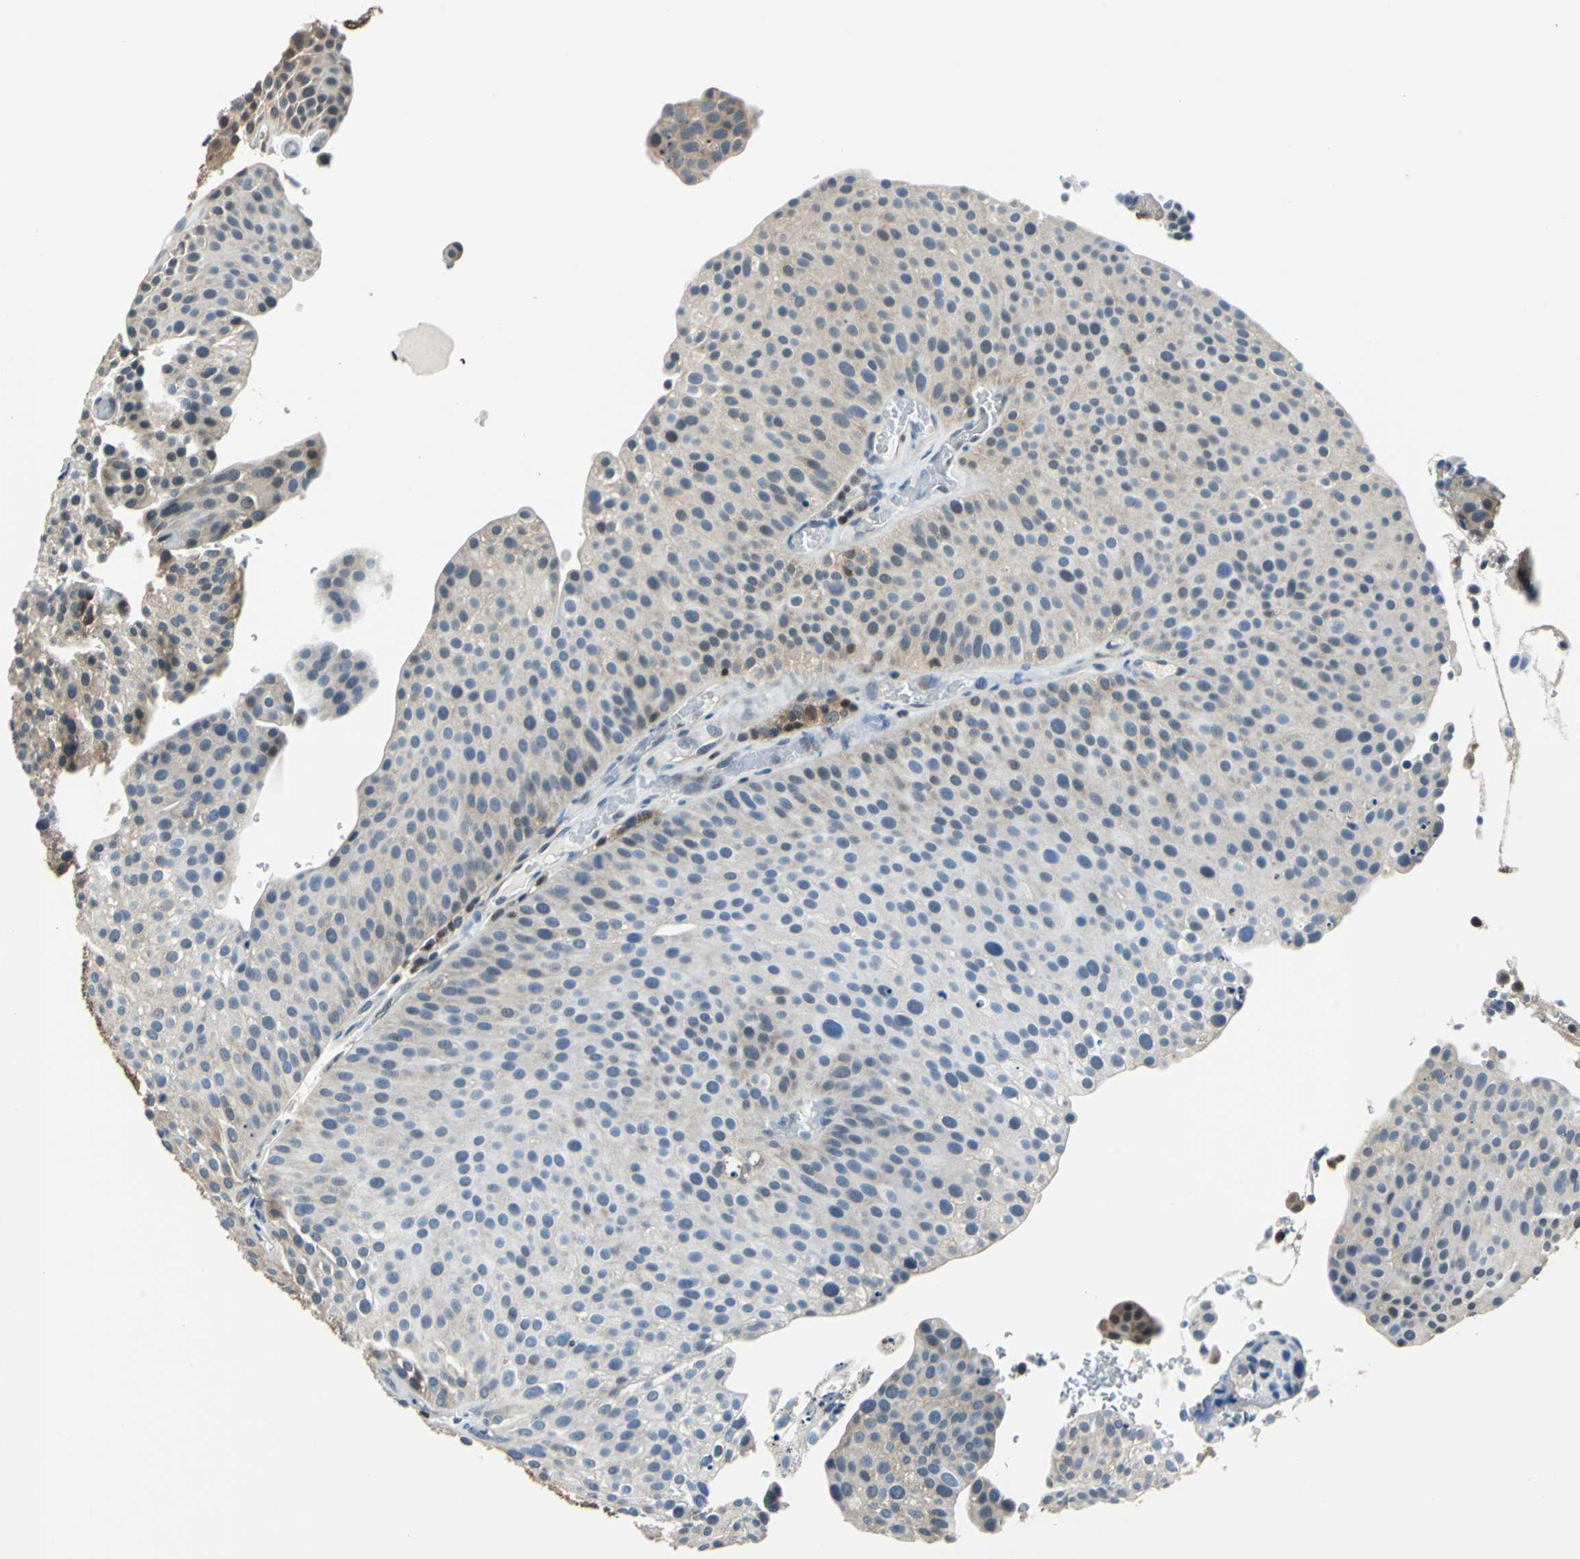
{"staining": {"intensity": "weak", "quantity": "25%-75%", "location": "cytoplasmic/membranous"}, "tissue": "urothelial cancer", "cell_type": "Tumor cells", "image_type": "cancer", "snomed": [{"axis": "morphology", "description": "Urothelial carcinoma, Low grade"}, {"axis": "topography", "description": "Smooth muscle"}, {"axis": "topography", "description": "Urinary bladder"}], "caption": "Human low-grade urothelial carcinoma stained with a protein marker reveals weak staining in tumor cells.", "gene": "PSME1", "patient": {"sex": "male", "age": 60}}